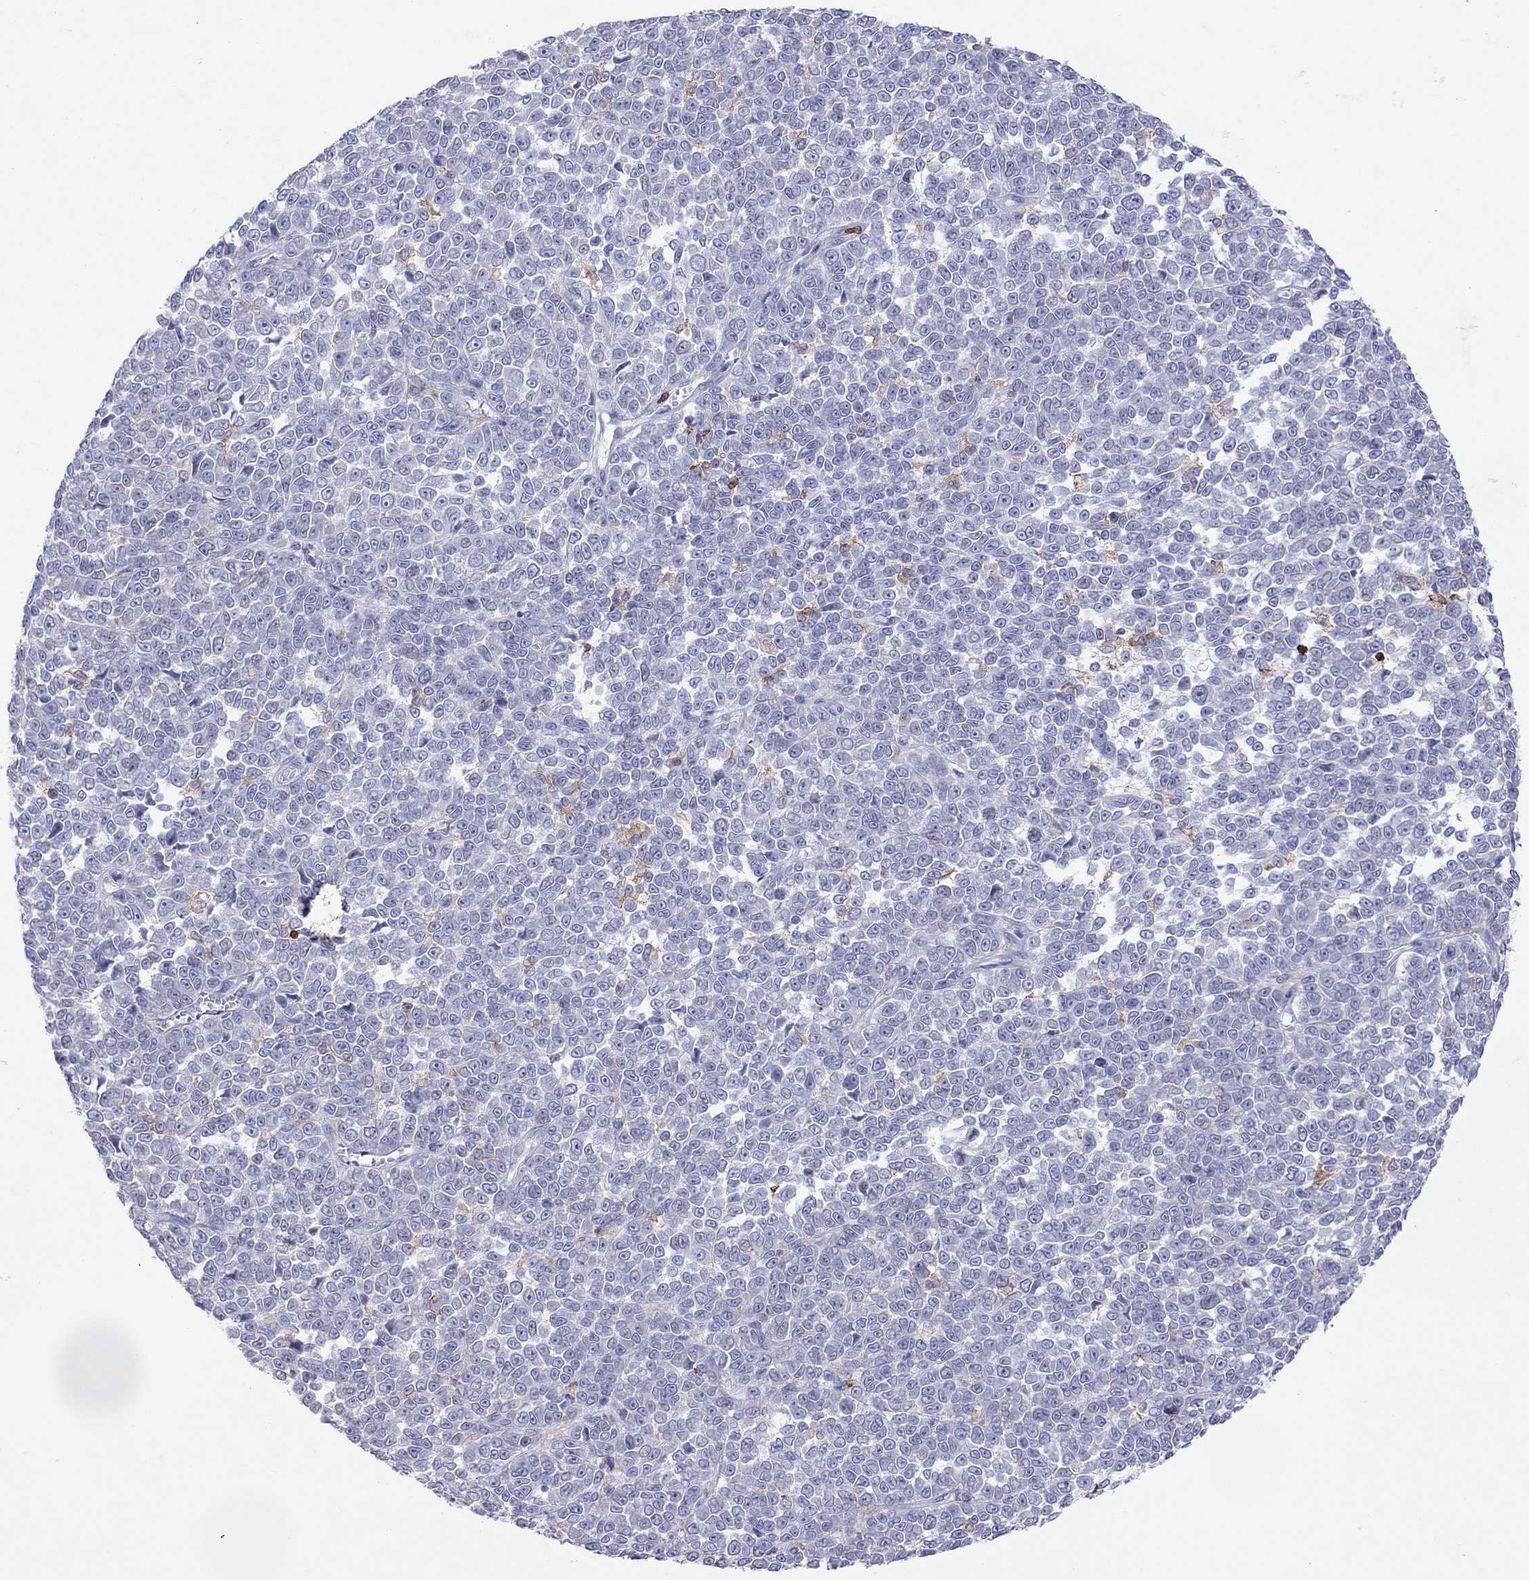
{"staining": {"intensity": "negative", "quantity": "none", "location": "none"}, "tissue": "melanoma", "cell_type": "Tumor cells", "image_type": "cancer", "snomed": [{"axis": "morphology", "description": "Malignant melanoma, NOS"}, {"axis": "topography", "description": "Skin"}], "caption": "DAB immunohistochemical staining of melanoma exhibits no significant positivity in tumor cells.", "gene": "MND1", "patient": {"sex": "female", "age": 95}}